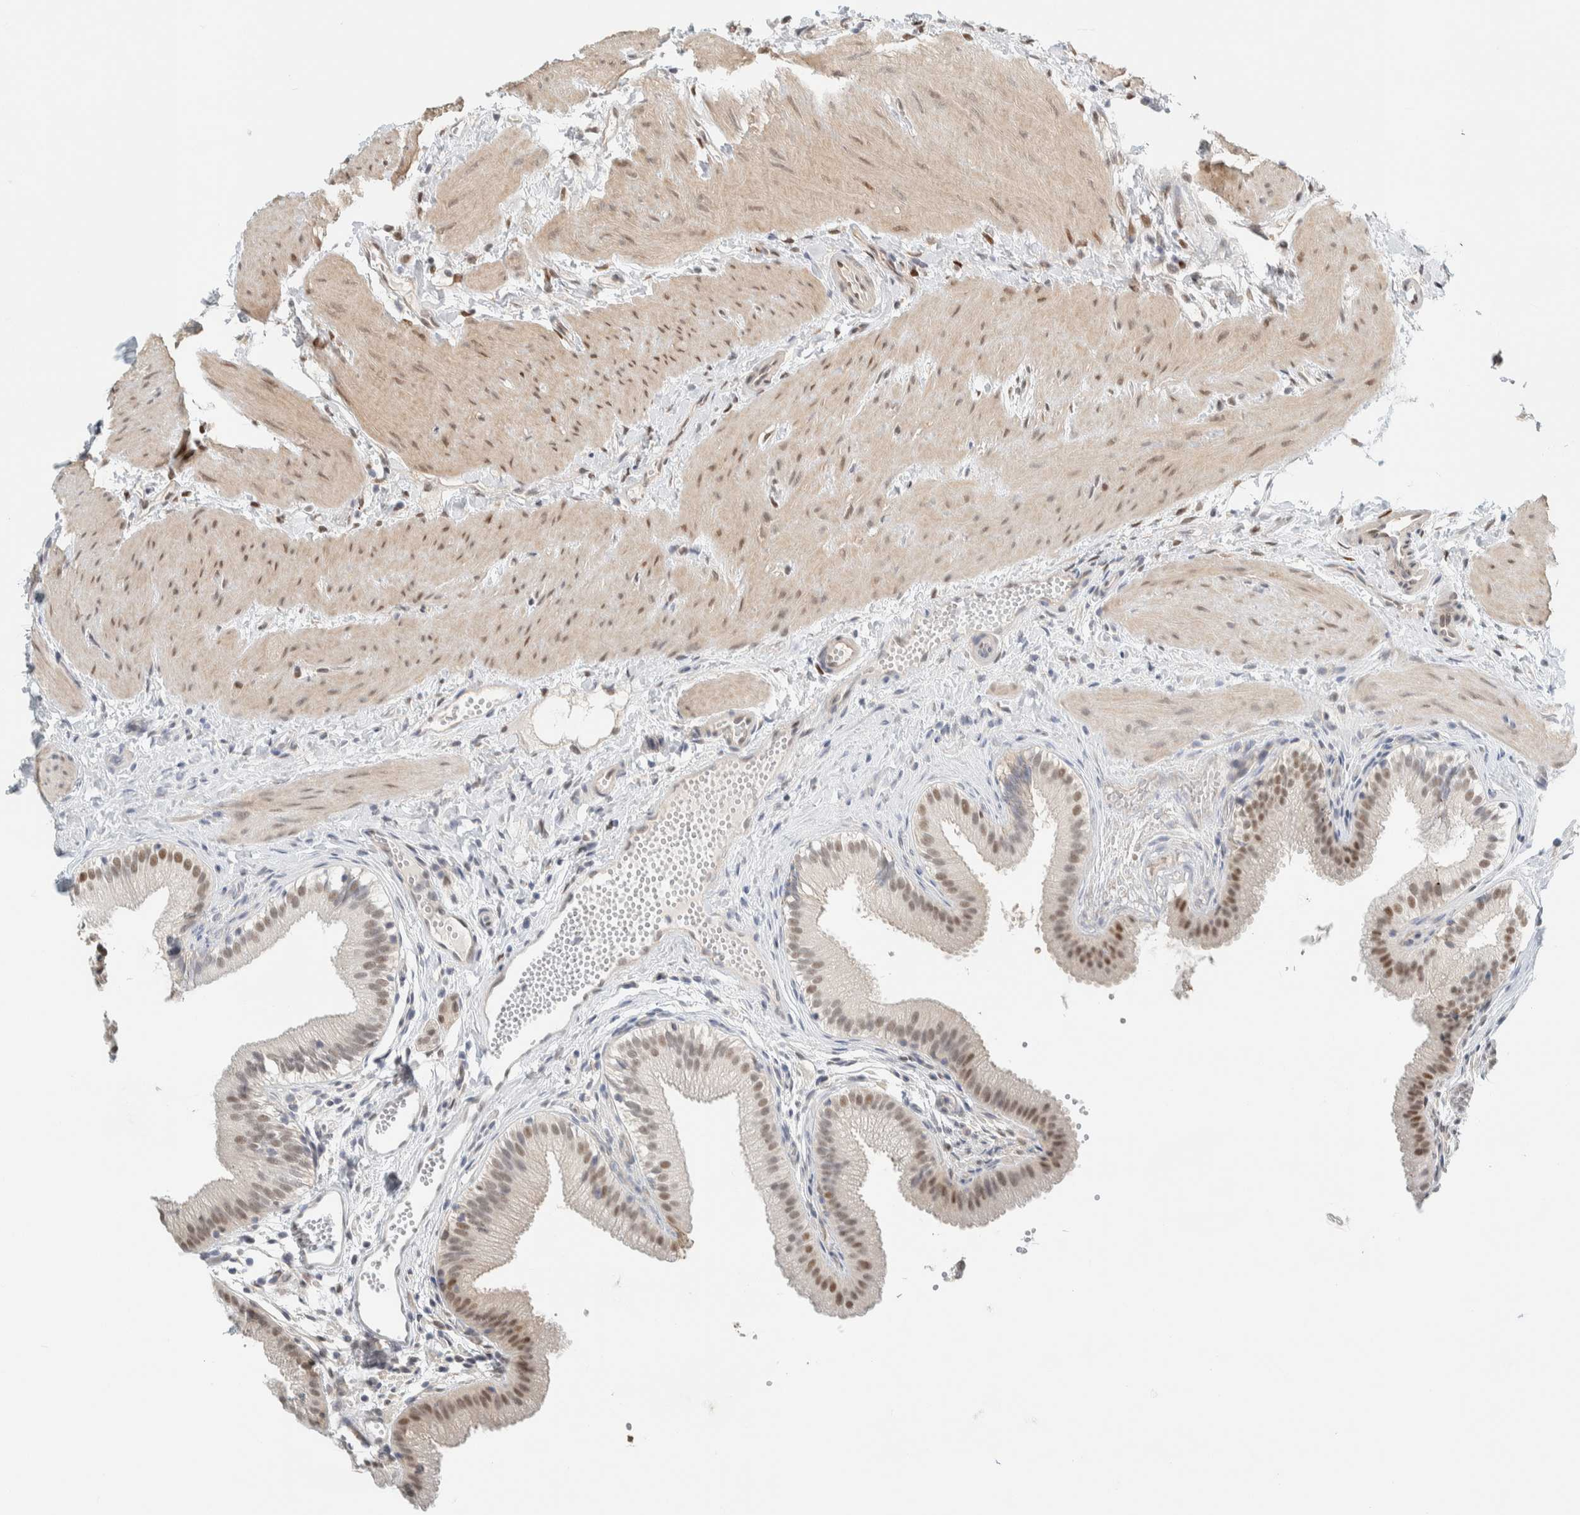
{"staining": {"intensity": "moderate", "quantity": ">75%", "location": "nuclear"}, "tissue": "gallbladder", "cell_type": "Glandular cells", "image_type": "normal", "snomed": [{"axis": "morphology", "description": "Normal tissue, NOS"}, {"axis": "topography", "description": "Gallbladder"}], "caption": "Immunohistochemistry (IHC) (DAB (3,3'-diaminobenzidine)) staining of benign human gallbladder exhibits moderate nuclear protein expression in about >75% of glandular cells.", "gene": "TFE3", "patient": {"sex": "female", "age": 26}}